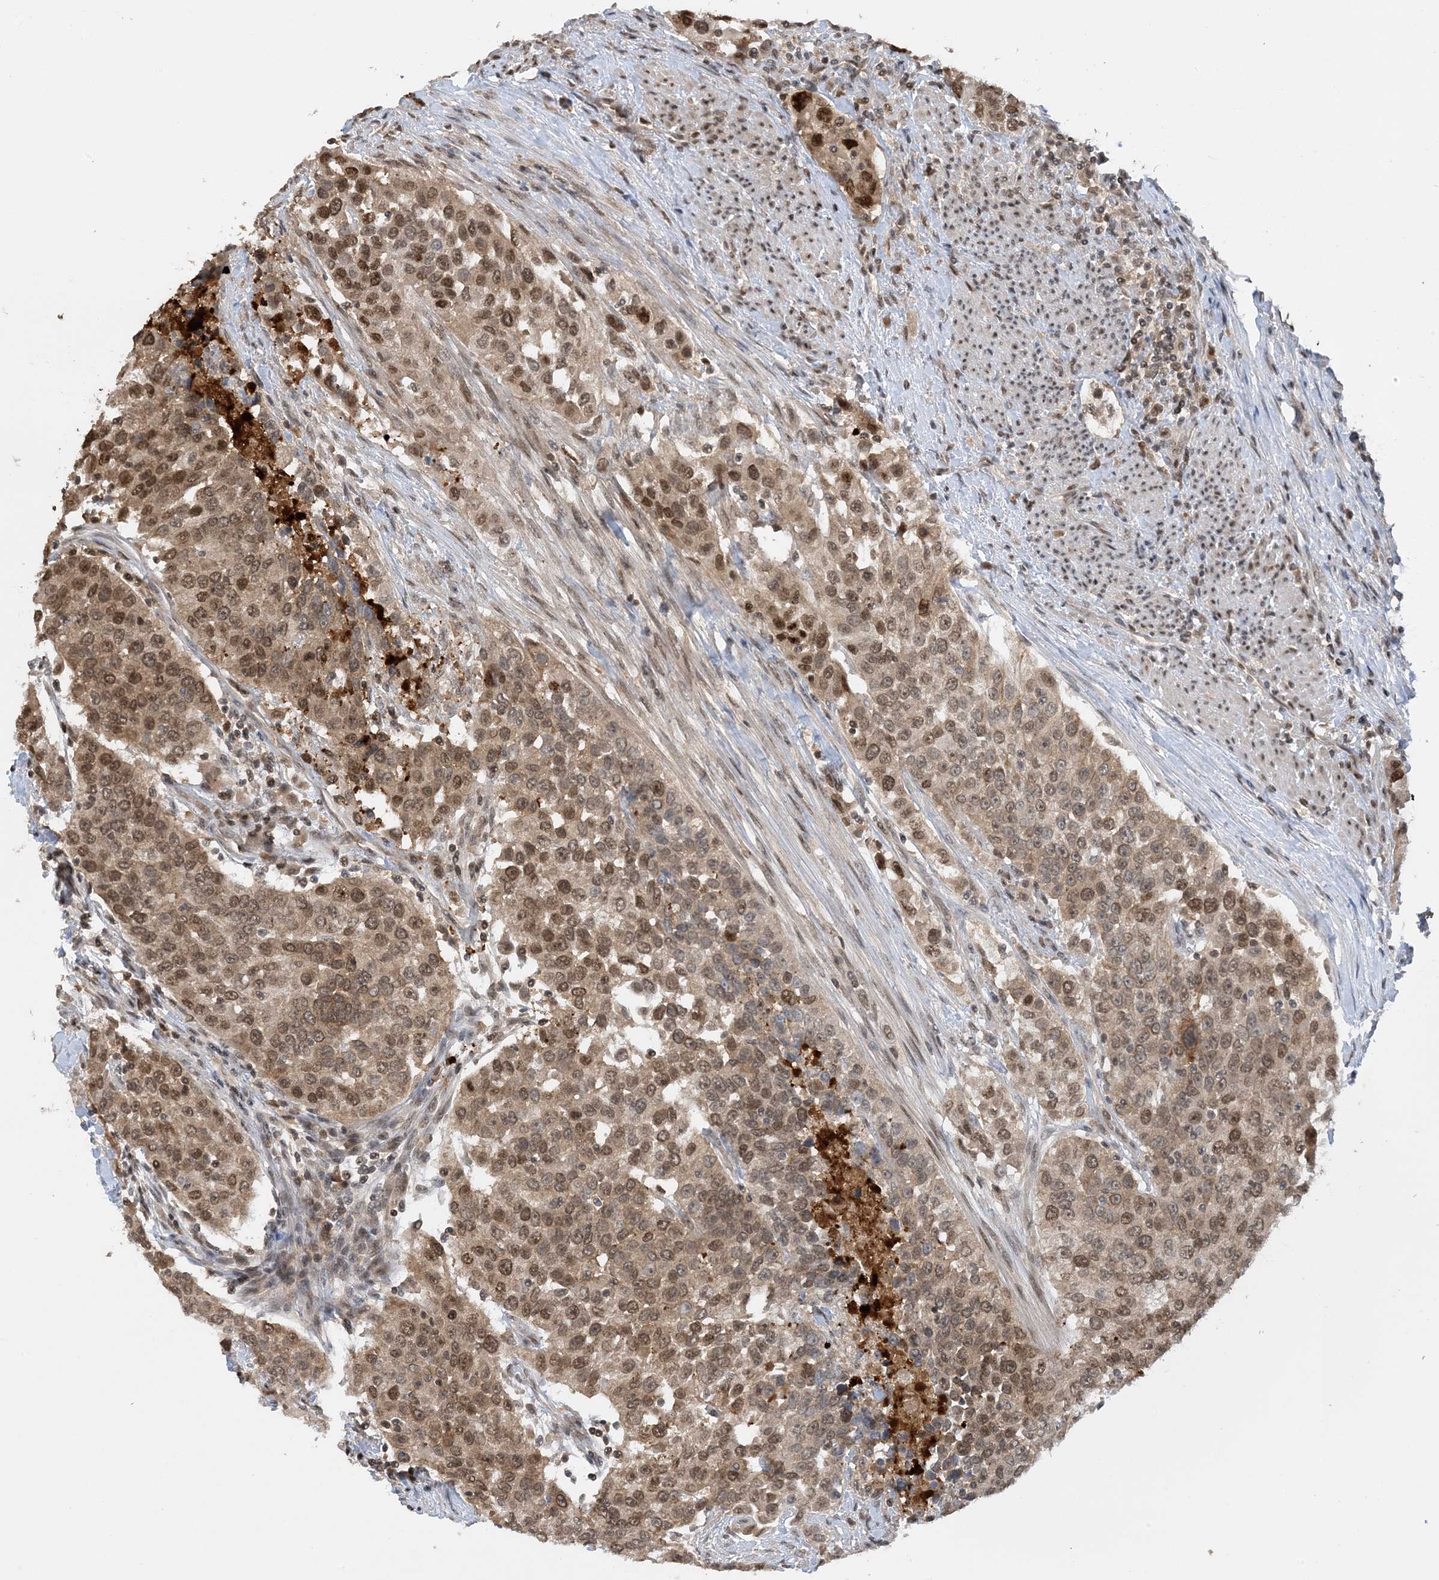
{"staining": {"intensity": "moderate", "quantity": ">75%", "location": "cytoplasmic/membranous,nuclear"}, "tissue": "urothelial cancer", "cell_type": "Tumor cells", "image_type": "cancer", "snomed": [{"axis": "morphology", "description": "Urothelial carcinoma, High grade"}, {"axis": "topography", "description": "Urinary bladder"}], "caption": "This micrograph reveals immunohistochemistry staining of human urothelial cancer, with medium moderate cytoplasmic/membranous and nuclear staining in approximately >75% of tumor cells.", "gene": "ACYP2", "patient": {"sex": "female", "age": 80}}